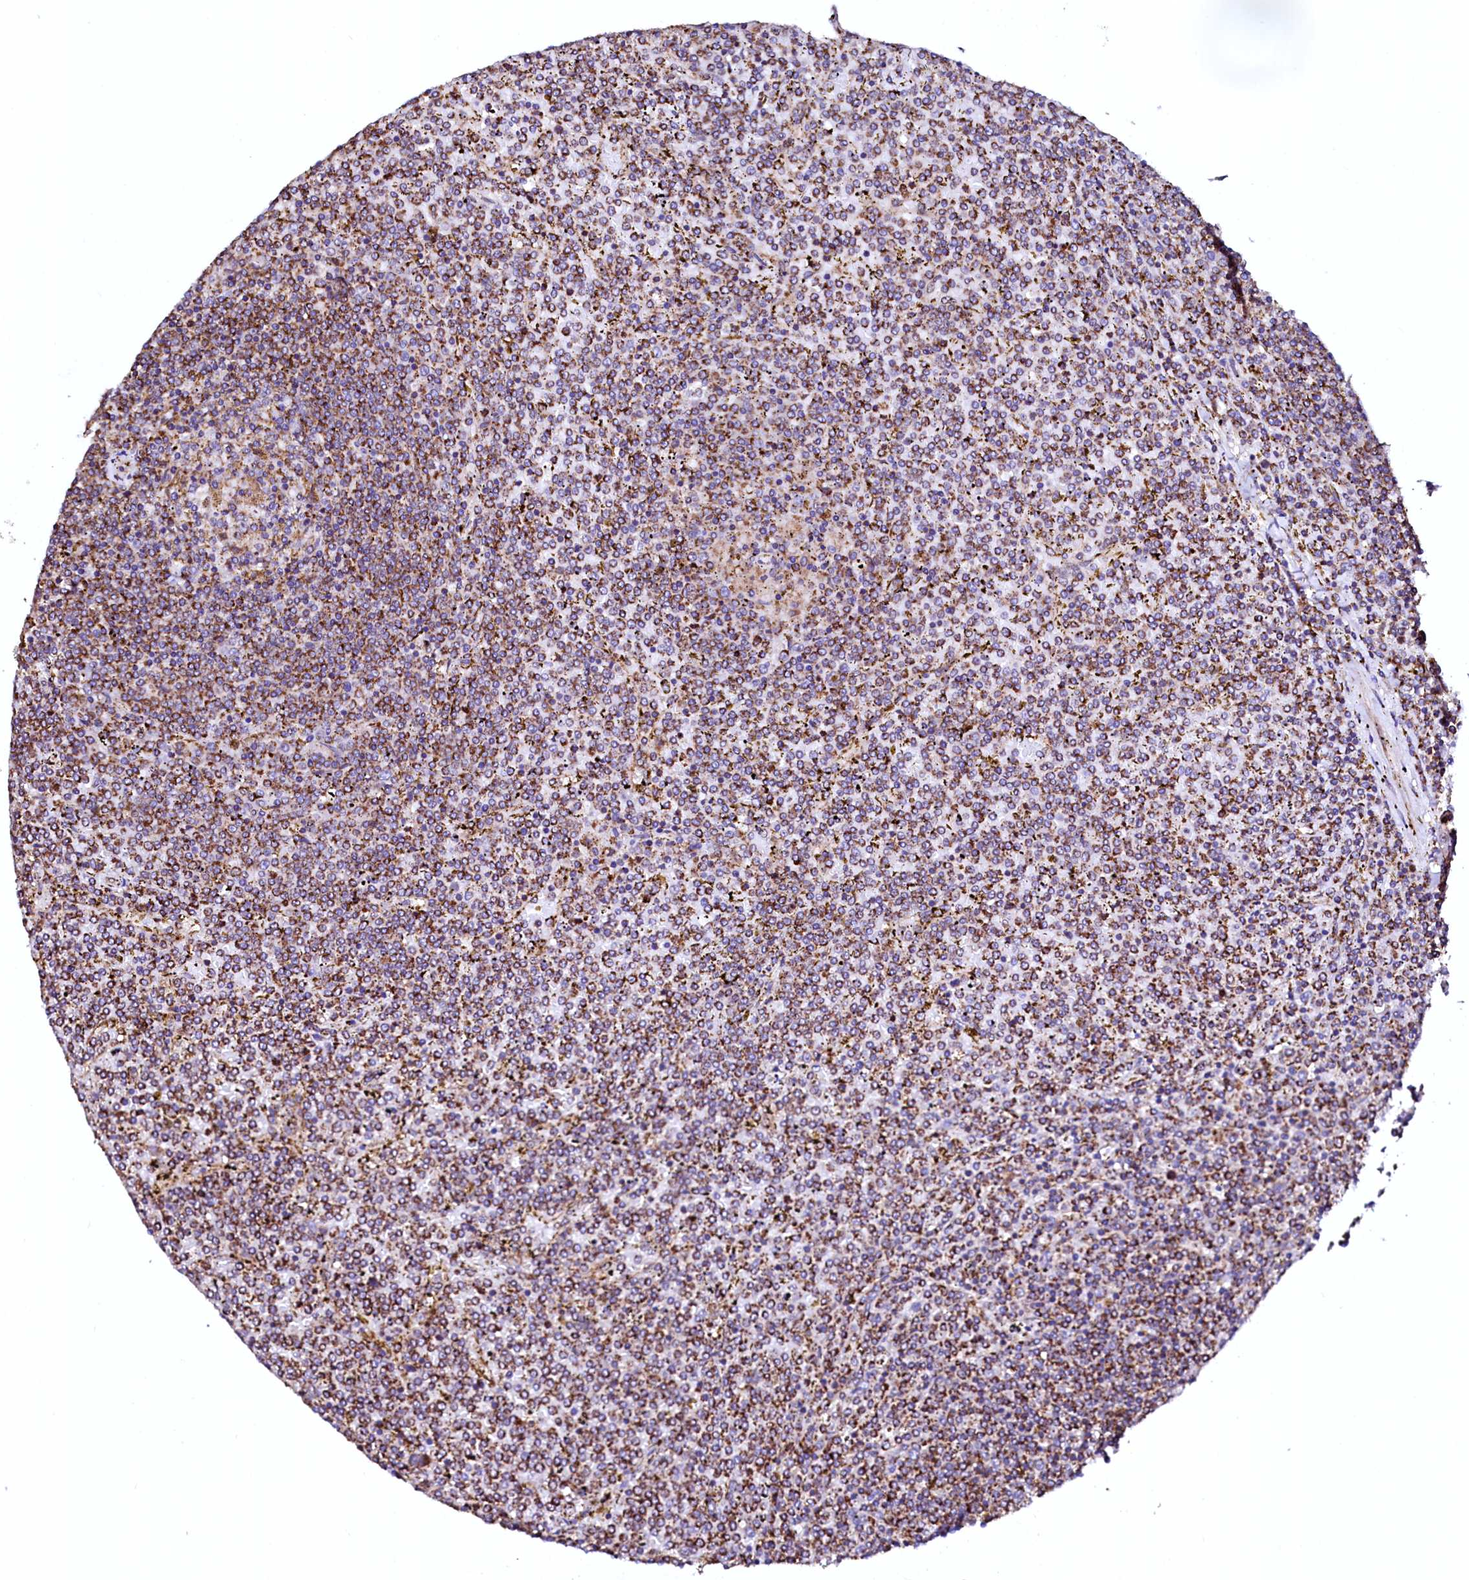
{"staining": {"intensity": "moderate", "quantity": "25%-75%", "location": "cytoplasmic/membranous"}, "tissue": "lymphoma", "cell_type": "Tumor cells", "image_type": "cancer", "snomed": [{"axis": "morphology", "description": "Malignant lymphoma, non-Hodgkin's type, Low grade"}, {"axis": "topography", "description": "Spleen"}], "caption": "Tumor cells display moderate cytoplasmic/membranous positivity in approximately 25%-75% of cells in malignant lymphoma, non-Hodgkin's type (low-grade).", "gene": "UBE3C", "patient": {"sex": "female", "age": 19}}